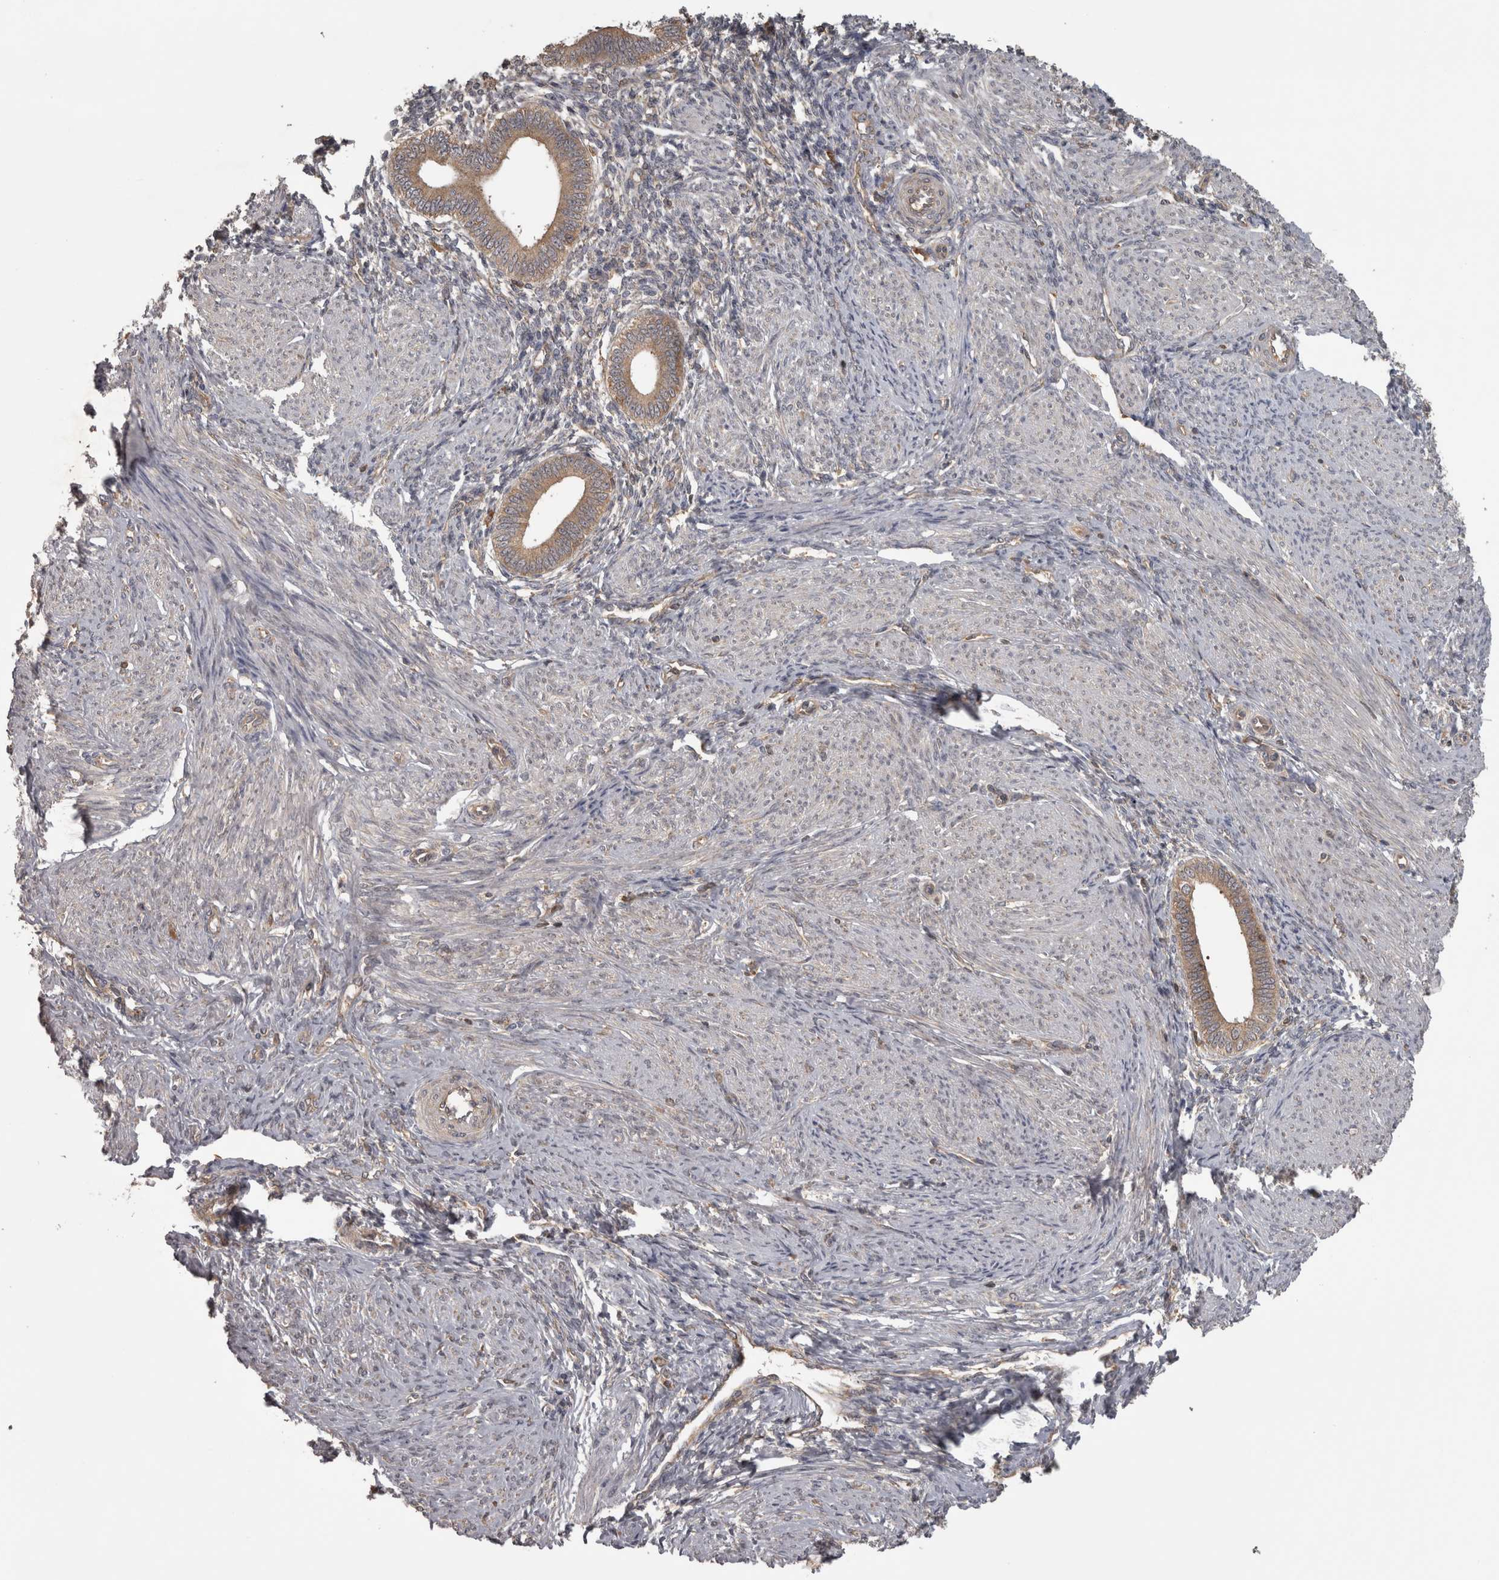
{"staining": {"intensity": "negative", "quantity": "none", "location": "none"}, "tissue": "endometrium", "cell_type": "Cells in endometrial stroma", "image_type": "normal", "snomed": [{"axis": "morphology", "description": "Normal tissue, NOS"}, {"axis": "topography", "description": "Endometrium"}], "caption": "Endometrium was stained to show a protein in brown. There is no significant staining in cells in endometrial stroma. (Brightfield microscopy of DAB IHC at high magnification).", "gene": "MICU3", "patient": {"sex": "female", "age": 42}}